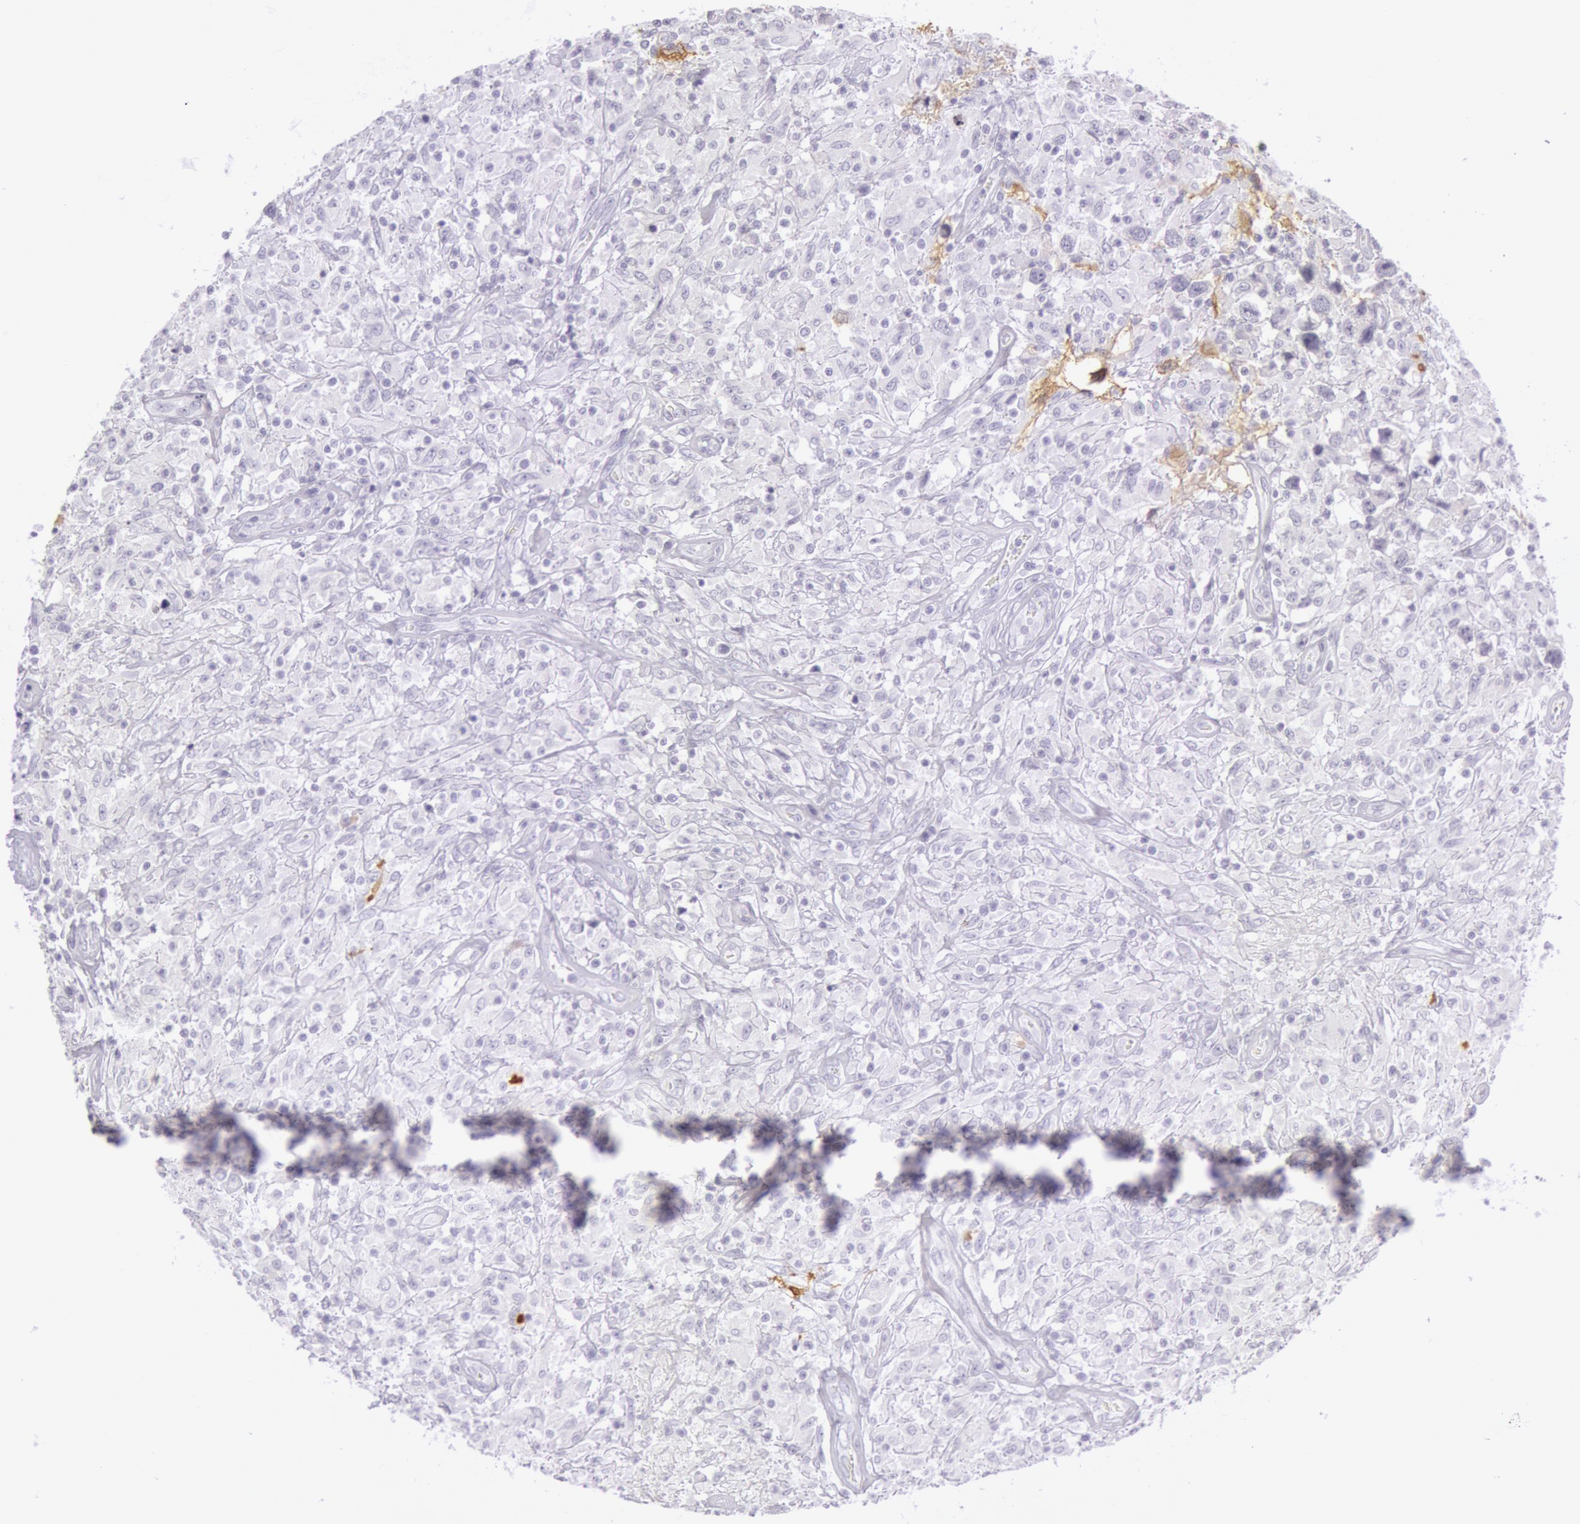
{"staining": {"intensity": "negative", "quantity": "none", "location": "none"}, "tissue": "testis cancer", "cell_type": "Tumor cells", "image_type": "cancer", "snomed": [{"axis": "morphology", "description": "Seminoma, NOS"}, {"axis": "topography", "description": "Testis"}], "caption": "This is an immunohistochemistry image of seminoma (testis). There is no expression in tumor cells.", "gene": "CKB", "patient": {"sex": "male", "age": 34}}